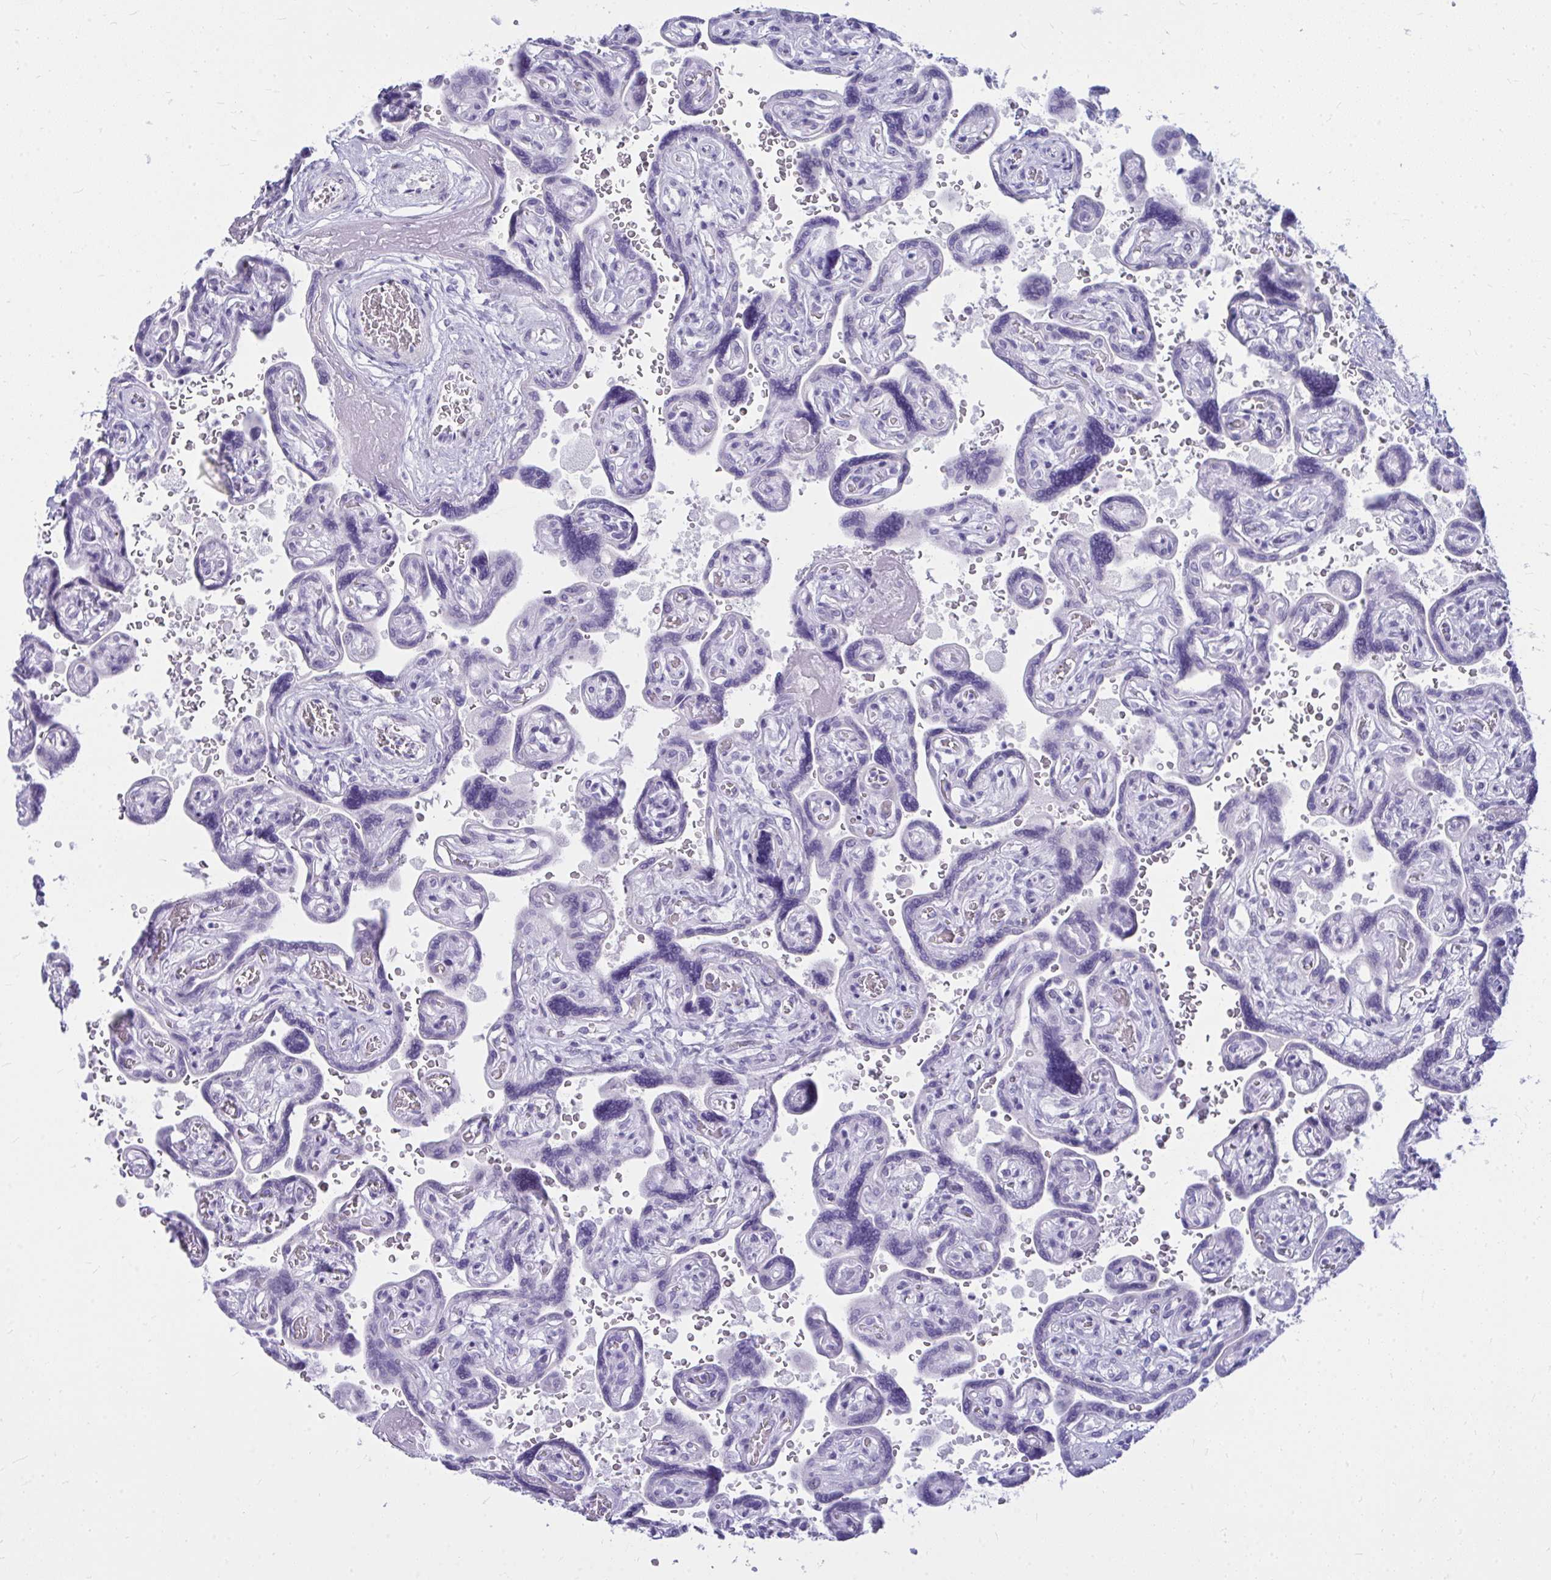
{"staining": {"intensity": "negative", "quantity": "none", "location": "none"}, "tissue": "placenta", "cell_type": "Trophoblastic cells", "image_type": "normal", "snomed": [{"axis": "morphology", "description": "Normal tissue, NOS"}, {"axis": "topography", "description": "Placenta"}], "caption": "Immunohistochemistry (IHC) micrograph of benign placenta: human placenta stained with DAB (3,3'-diaminobenzidine) demonstrates no significant protein staining in trophoblastic cells. The staining was performed using DAB (3,3'-diaminobenzidine) to visualize the protein expression in brown, while the nuclei were stained in blue with hematoxylin (Magnification: 20x).", "gene": "OR5F1", "patient": {"sex": "female", "age": 32}}